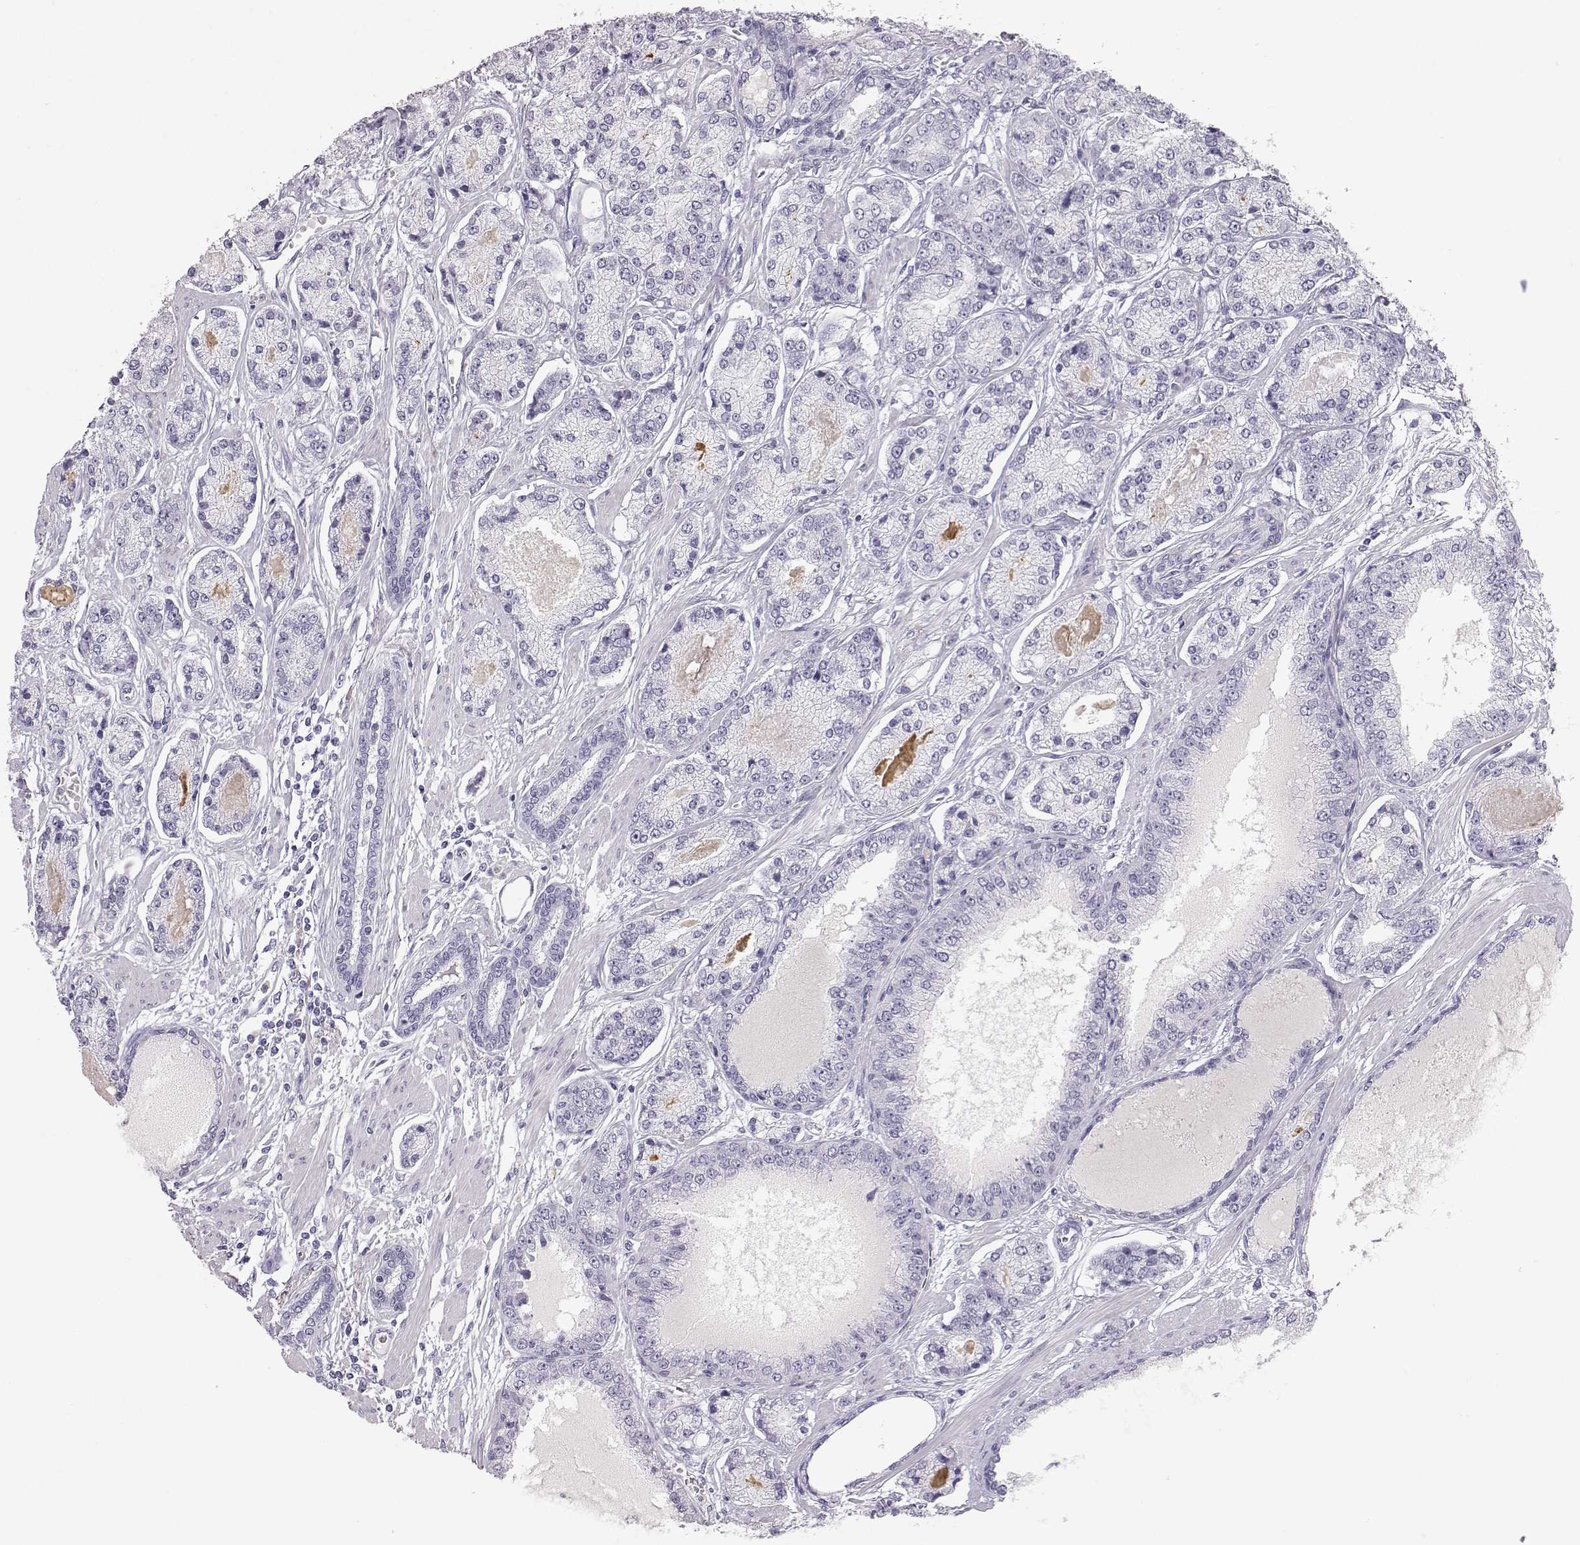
{"staining": {"intensity": "negative", "quantity": "none", "location": "none"}, "tissue": "prostate cancer", "cell_type": "Tumor cells", "image_type": "cancer", "snomed": [{"axis": "morphology", "description": "Adenocarcinoma, NOS"}, {"axis": "topography", "description": "Prostate"}], "caption": "Immunohistochemistry of adenocarcinoma (prostate) exhibits no positivity in tumor cells.", "gene": "KRTAP16-1", "patient": {"sex": "male", "age": 64}}